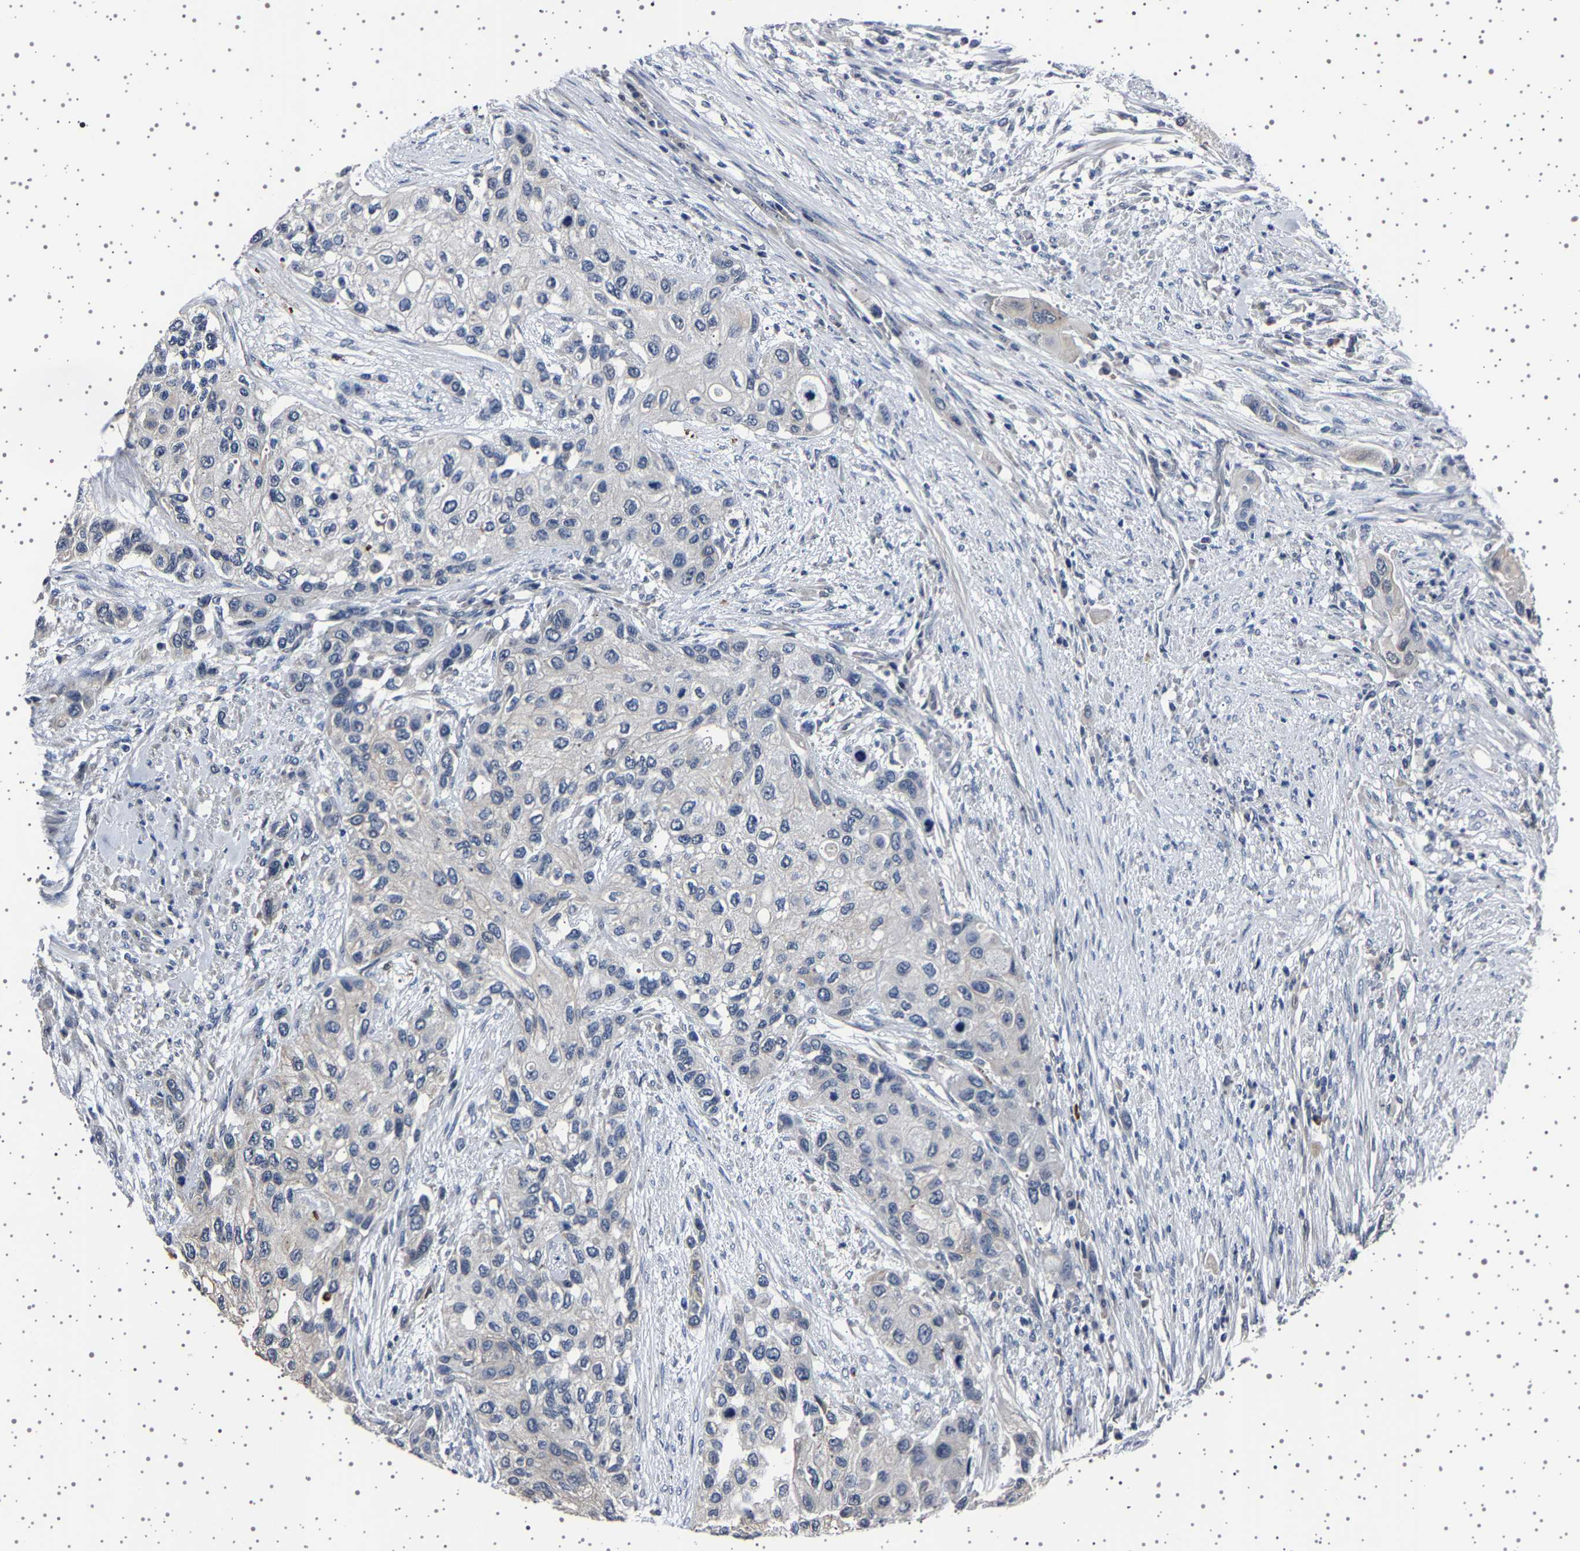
{"staining": {"intensity": "negative", "quantity": "none", "location": "none"}, "tissue": "urothelial cancer", "cell_type": "Tumor cells", "image_type": "cancer", "snomed": [{"axis": "morphology", "description": "Urothelial carcinoma, High grade"}, {"axis": "topography", "description": "Urinary bladder"}], "caption": "The photomicrograph shows no staining of tumor cells in urothelial cancer. (DAB immunohistochemistry visualized using brightfield microscopy, high magnification).", "gene": "IL10RB", "patient": {"sex": "female", "age": 56}}